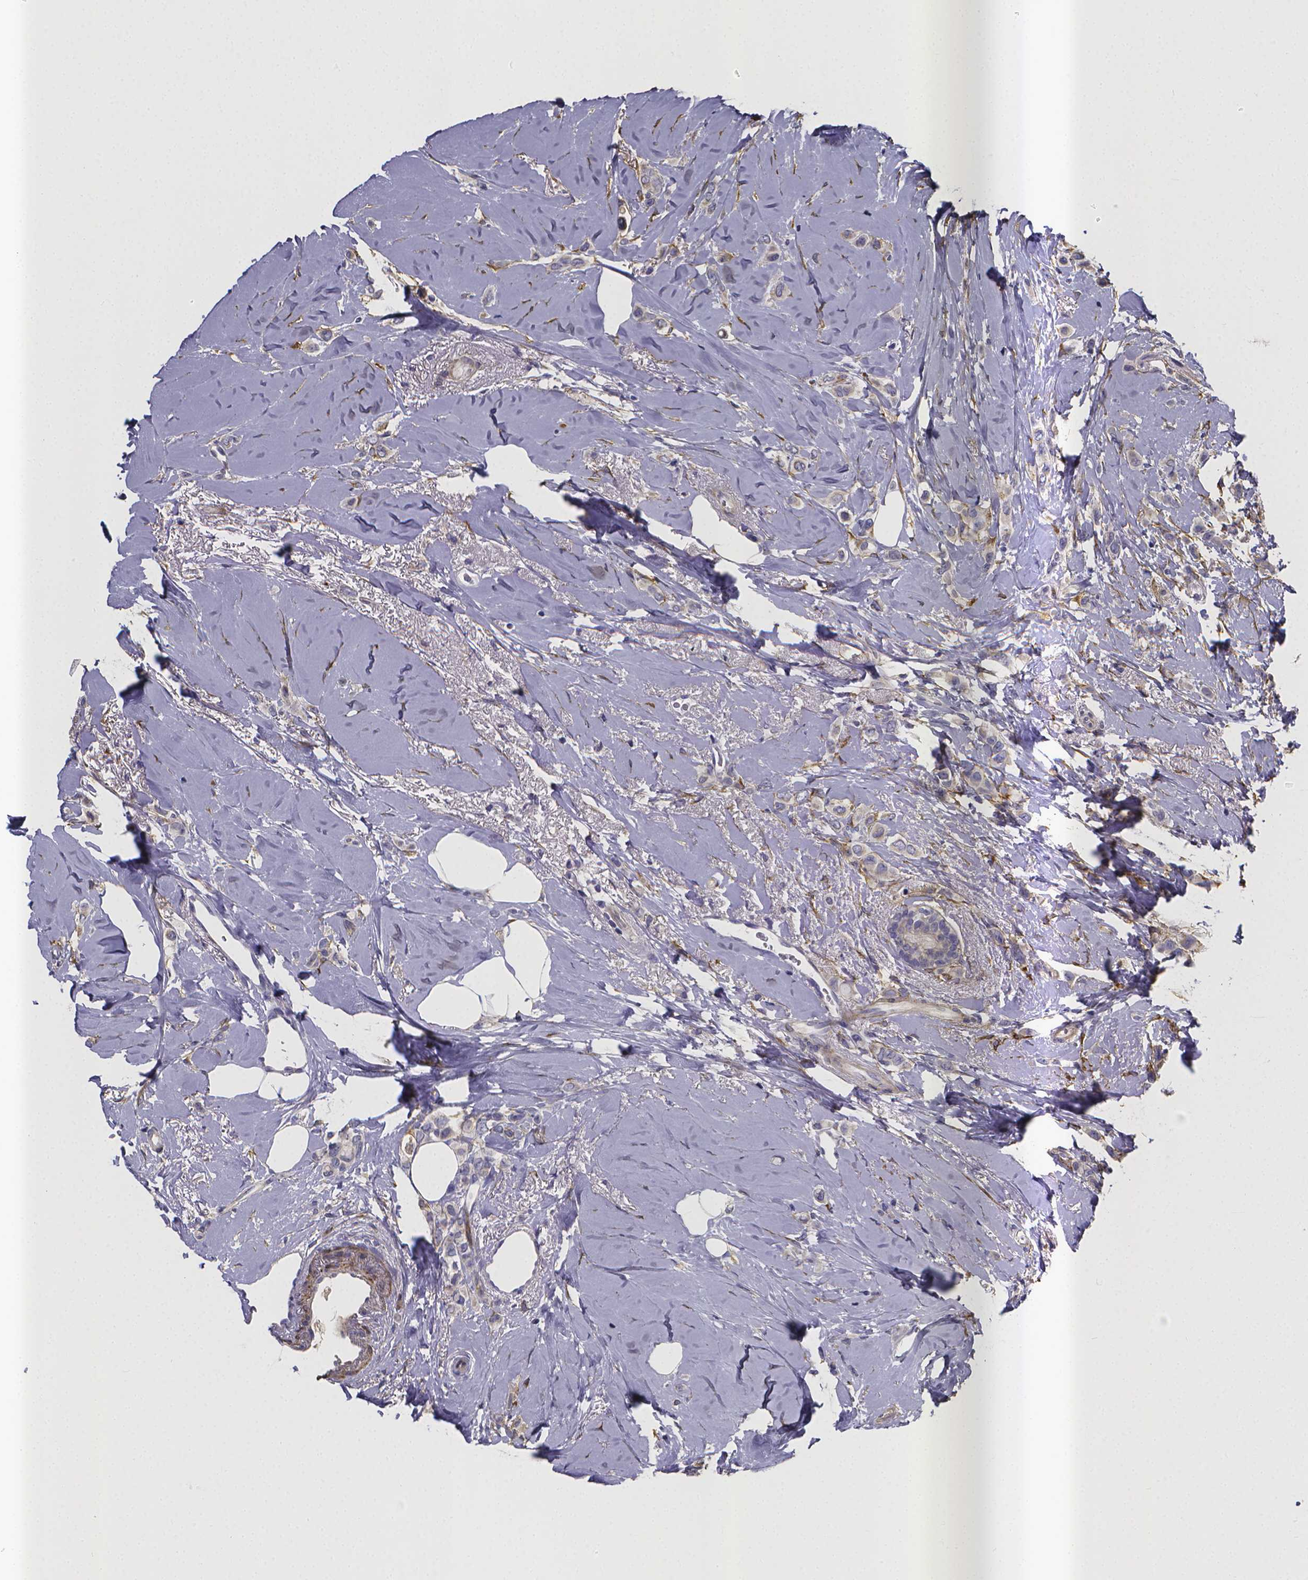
{"staining": {"intensity": "negative", "quantity": "none", "location": "none"}, "tissue": "breast cancer", "cell_type": "Tumor cells", "image_type": "cancer", "snomed": [{"axis": "morphology", "description": "Lobular carcinoma"}, {"axis": "topography", "description": "Breast"}], "caption": "This is an immunohistochemistry (IHC) micrograph of human breast cancer. There is no positivity in tumor cells.", "gene": "RERG", "patient": {"sex": "female", "age": 66}}